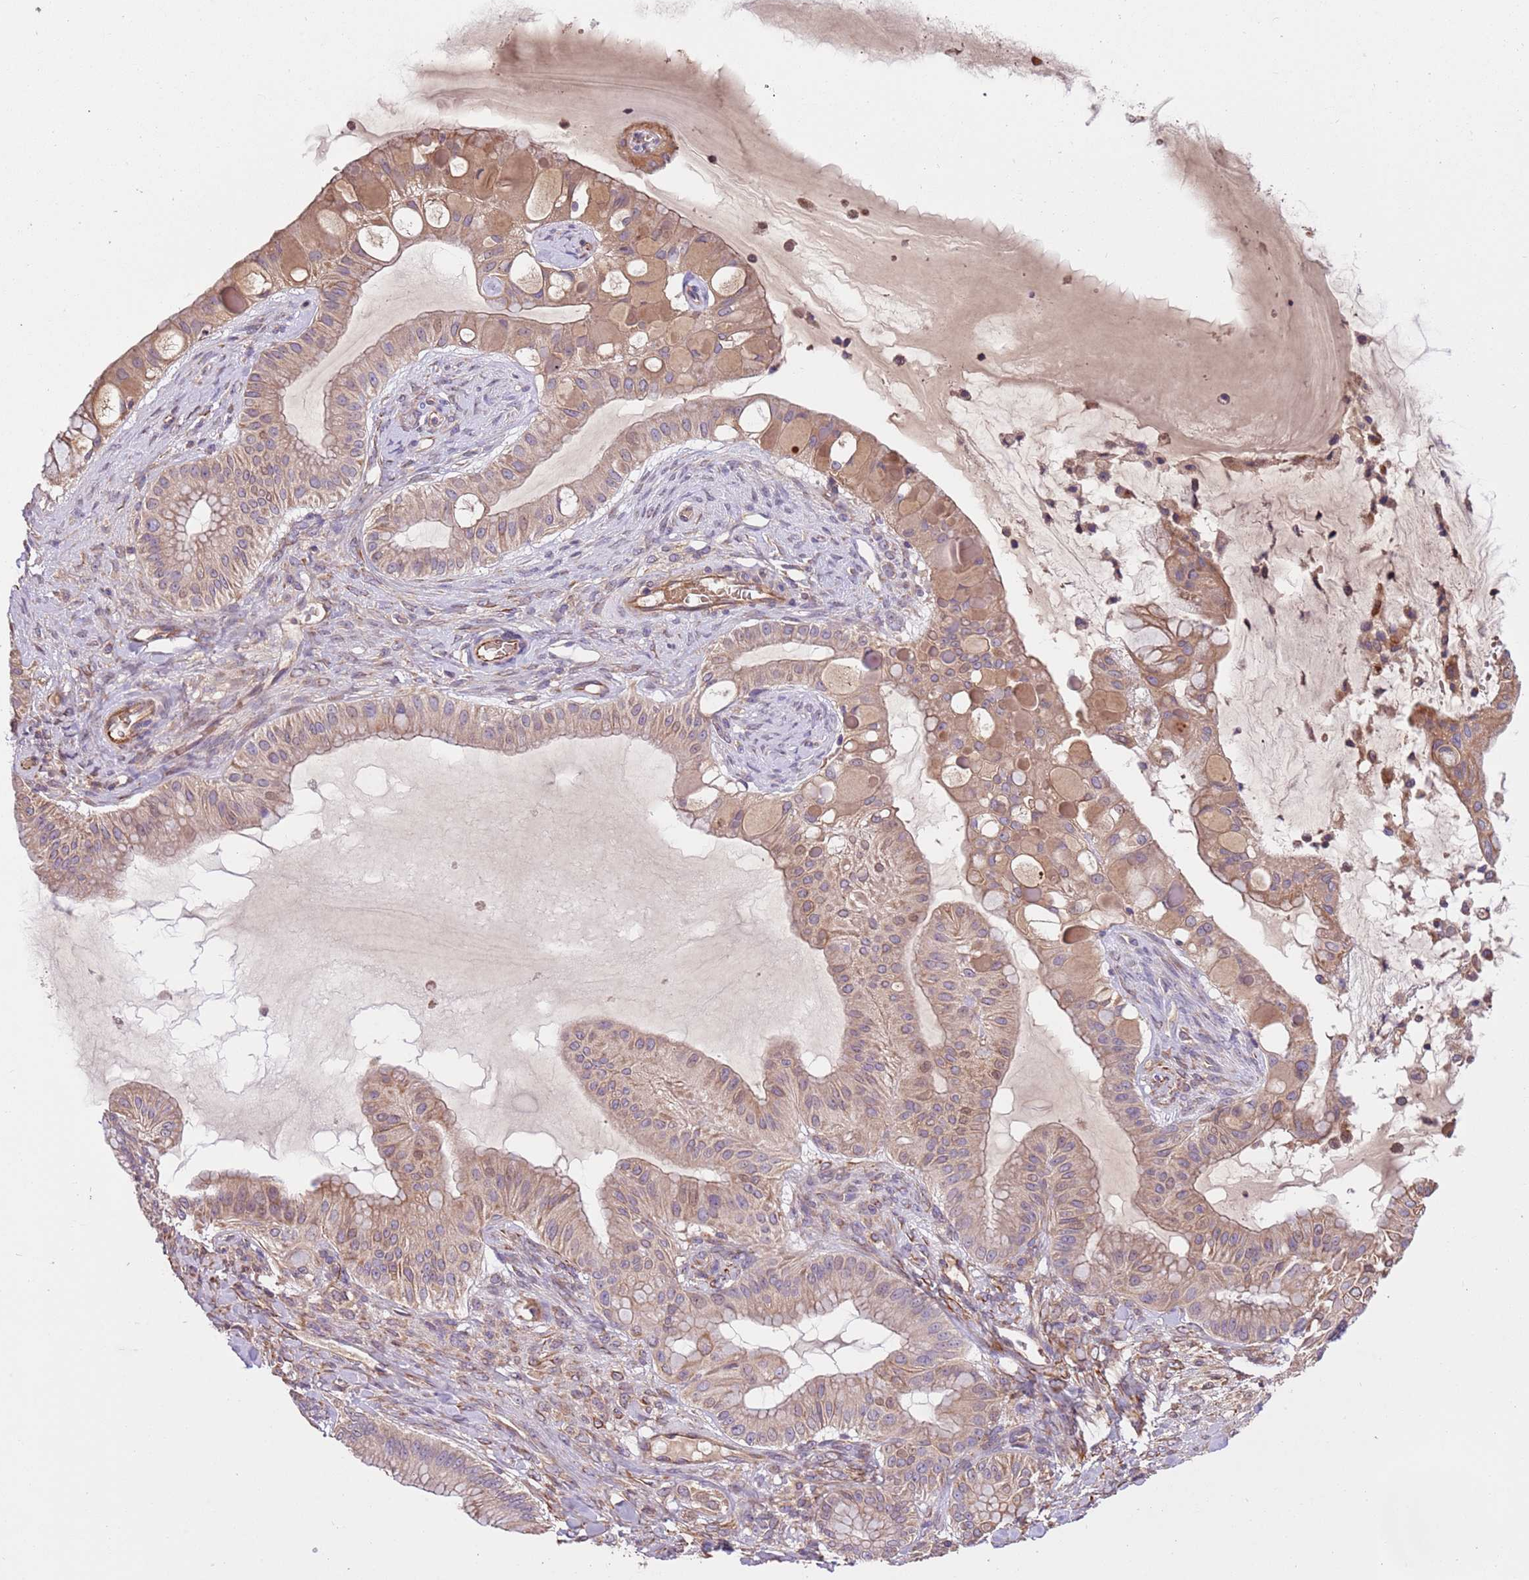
{"staining": {"intensity": "moderate", "quantity": ">75%", "location": "cytoplasmic/membranous"}, "tissue": "ovarian cancer", "cell_type": "Tumor cells", "image_type": "cancer", "snomed": [{"axis": "morphology", "description": "Cystadenocarcinoma, mucinous, NOS"}, {"axis": "topography", "description": "Ovary"}], "caption": "Ovarian cancer was stained to show a protein in brown. There is medium levels of moderate cytoplasmic/membranous staining in approximately >75% of tumor cells.", "gene": "FAM89B", "patient": {"sex": "female", "age": 61}}